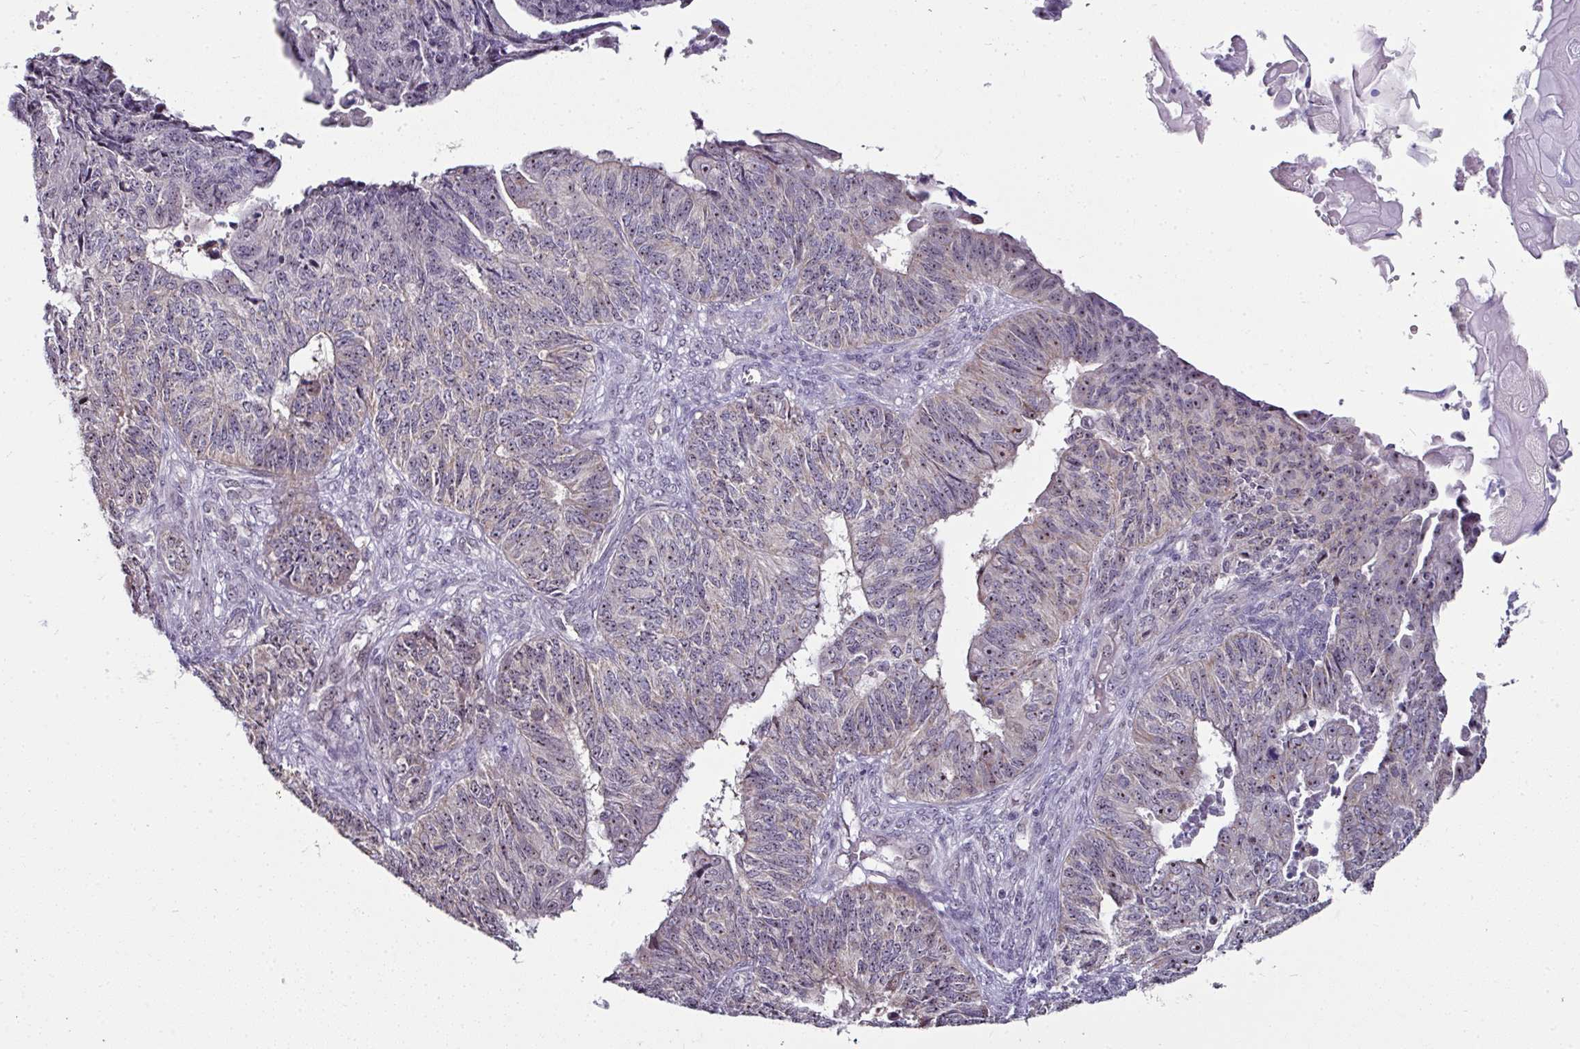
{"staining": {"intensity": "weak", "quantity": "<25%", "location": "cytoplasmic/membranous,nuclear"}, "tissue": "endometrial cancer", "cell_type": "Tumor cells", "image_type": "cancer", "snomed": [{"axis": "morphology", "description": "Adenocarcinoma, NOS"}, {"axis": "topography", "description": "Endometrium"}], "caption": "Immunohistochemistry (IHC) micrograph of neoplastic tissue: human endometrial cancer stained with DAB (3,3'-diaminobenzidine) shows no significant protein expression in tumor cells. (DAB IHC, high magnification).", "gene": "NACC2", "patient": {"sex": "female", "age": 32}}